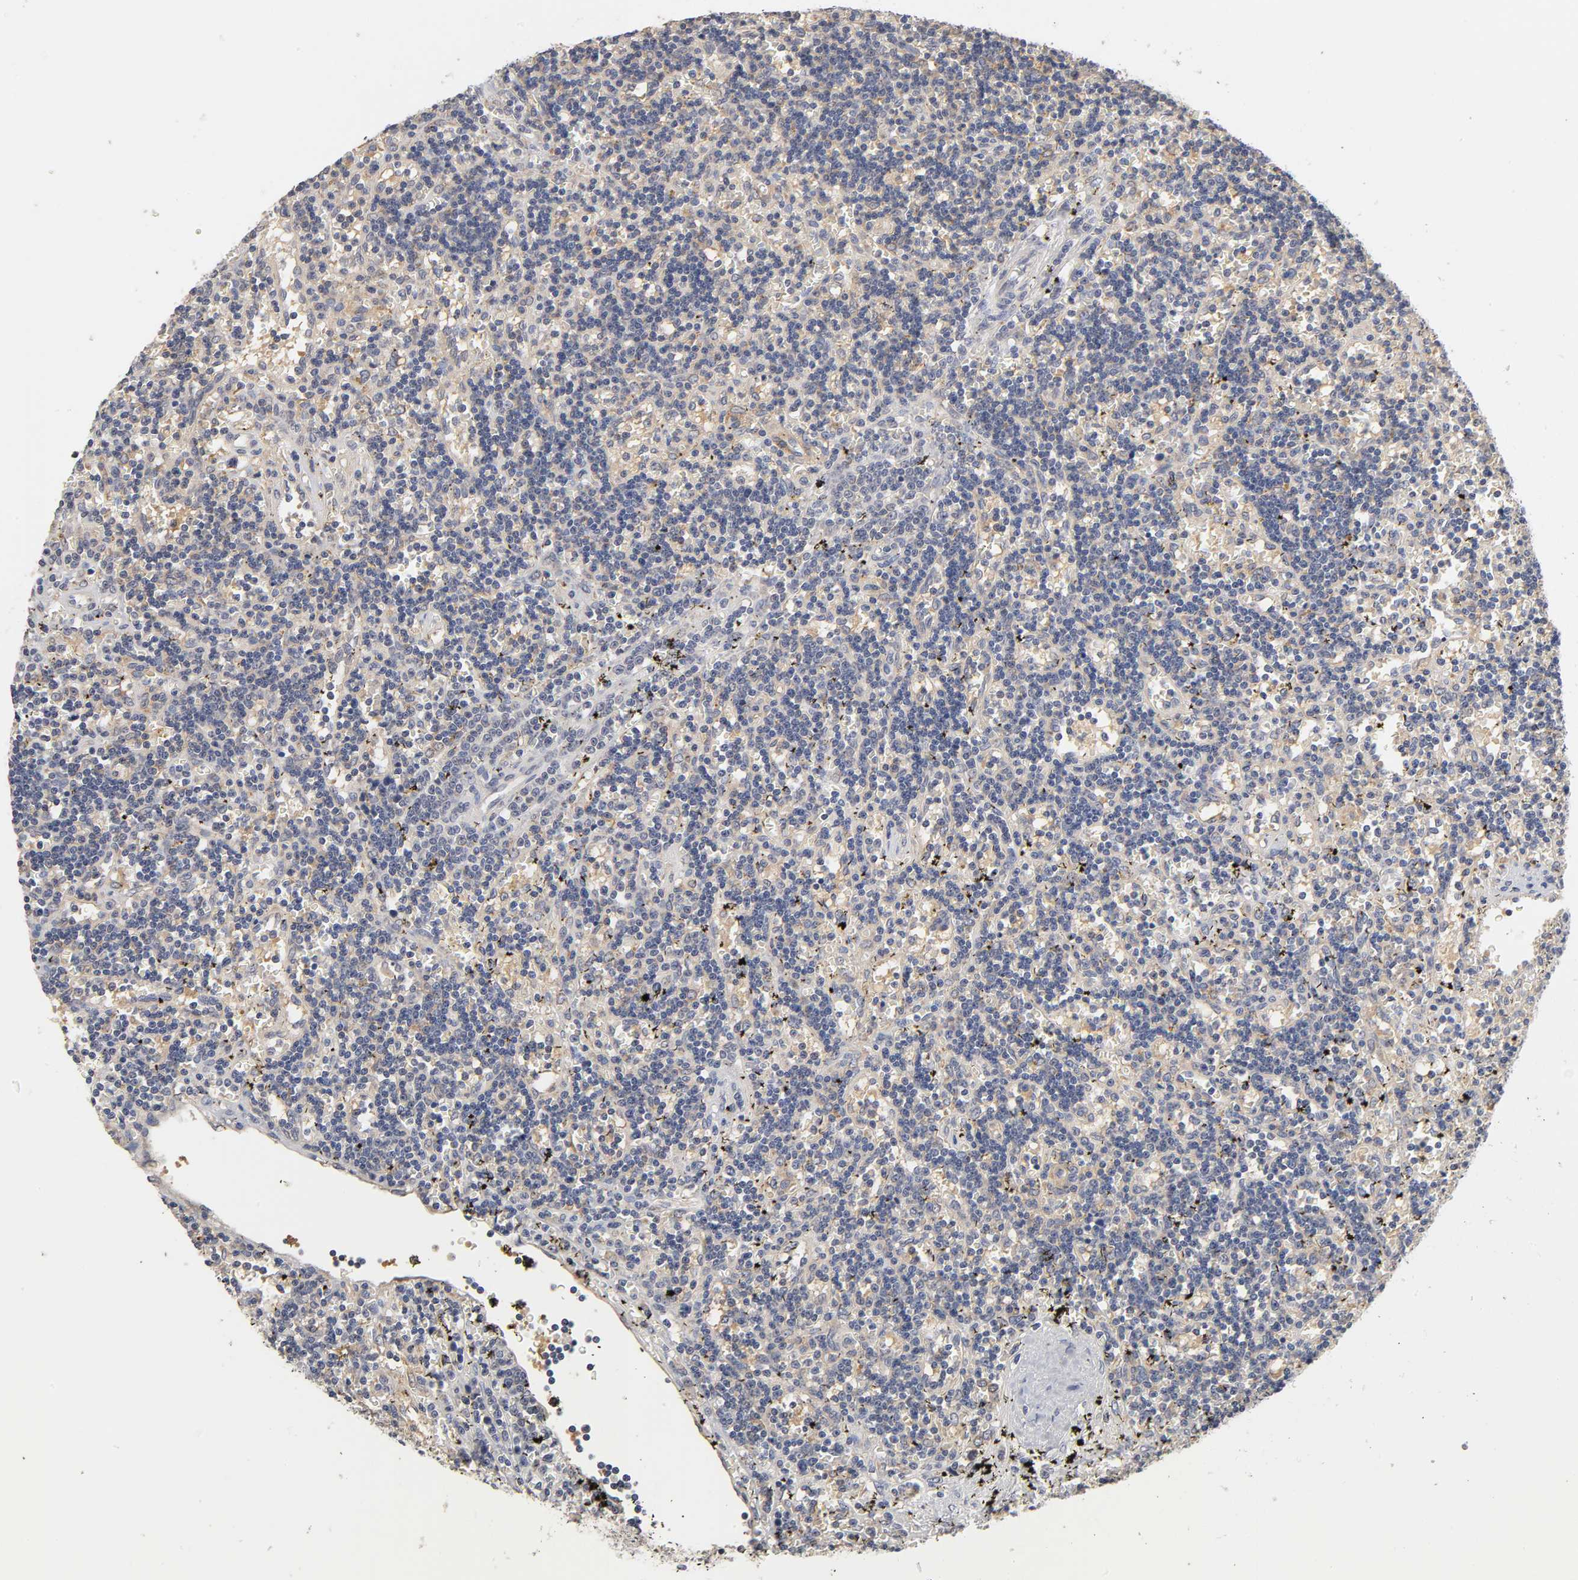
{"staining": {"intensity": "weak", "quantity": "25%-75%", "location": "cytoplasmic/membranous"}, "tissue": "lymphoma", "cell_type": "Tumor cells", "image_type": "cancer", "snomed": [{"axis": "morphology", "description": "Malignant lymphoma, non-Hodgkin's type, Low grade"}, {"axis": "topography", "description": "Spleen"}], "caption": "Weak cytoplasmic/membranous protein positivity is identified in approximately 25%-75% of tumor cells in lymphoma.", "gene": "CXADR", "patient": {"sex": "male", "age": 60}}